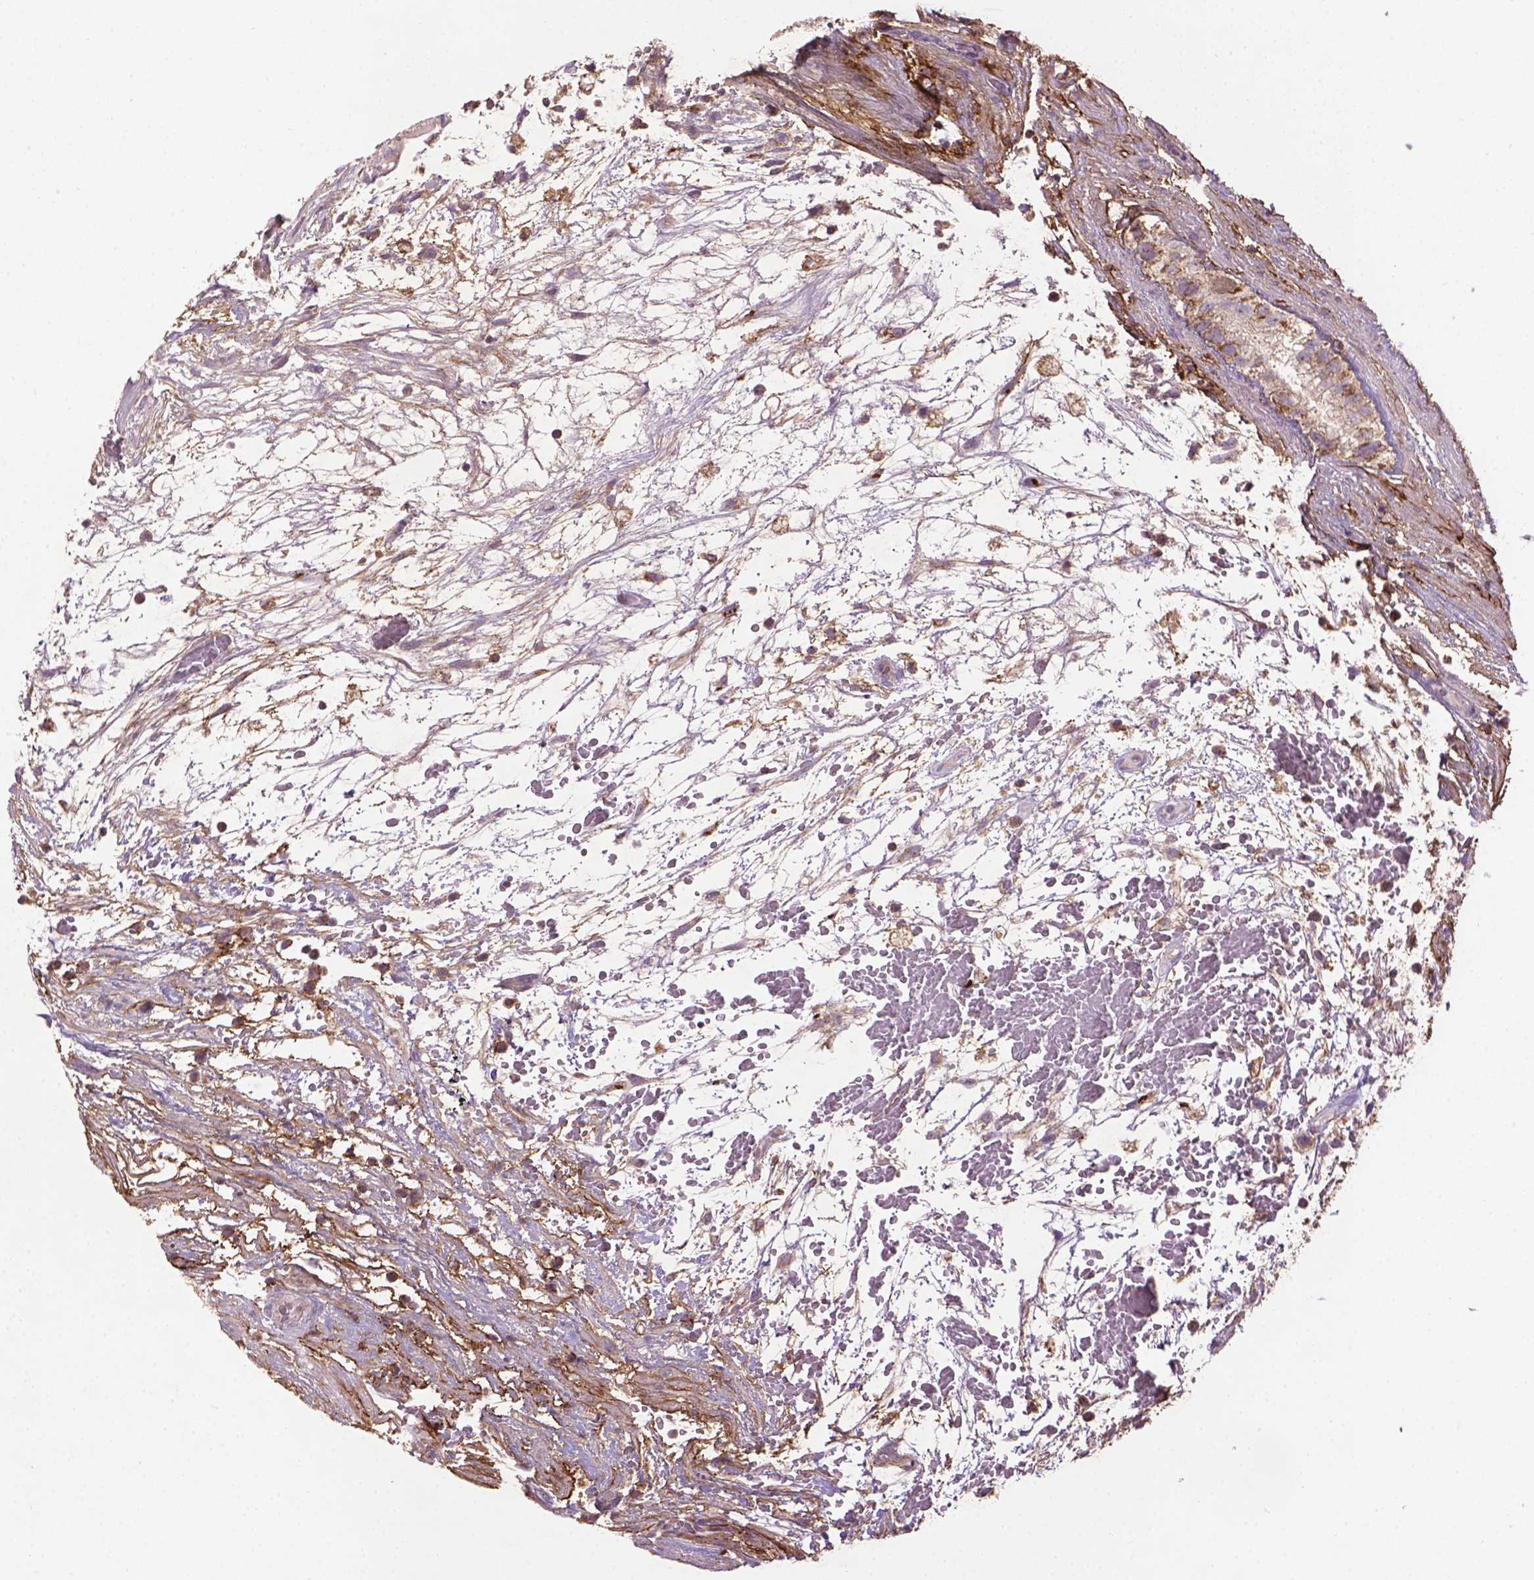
{"staining": {"intensity": "negative", "quantity": "none", "location": "none"}, "tissue": "testis cancer", "cell_type": "Tumor cells", "image_type": "cancer", "snomed": [{"axis": "morphology", "description": "Normal tissue, NOS"}, {"axis": "morphology", "description": "Carcinoma, Embryonal, NOS"}, {"axis": "topography", "description": "Testis"}], "caption": "An immunohistochemistry (IHC) histopathology image of testis cancer (embryonal carcinoma) is shown. There is no staining in tumor cells of testis cancer (embryonal carcinoma). (DAB (3,3'-diaminobenzidine) immunohistochemistry with hematoxylin counter stain).", "gene": "LRRC3C", "patient": {"sex": "male", "age": 32}}